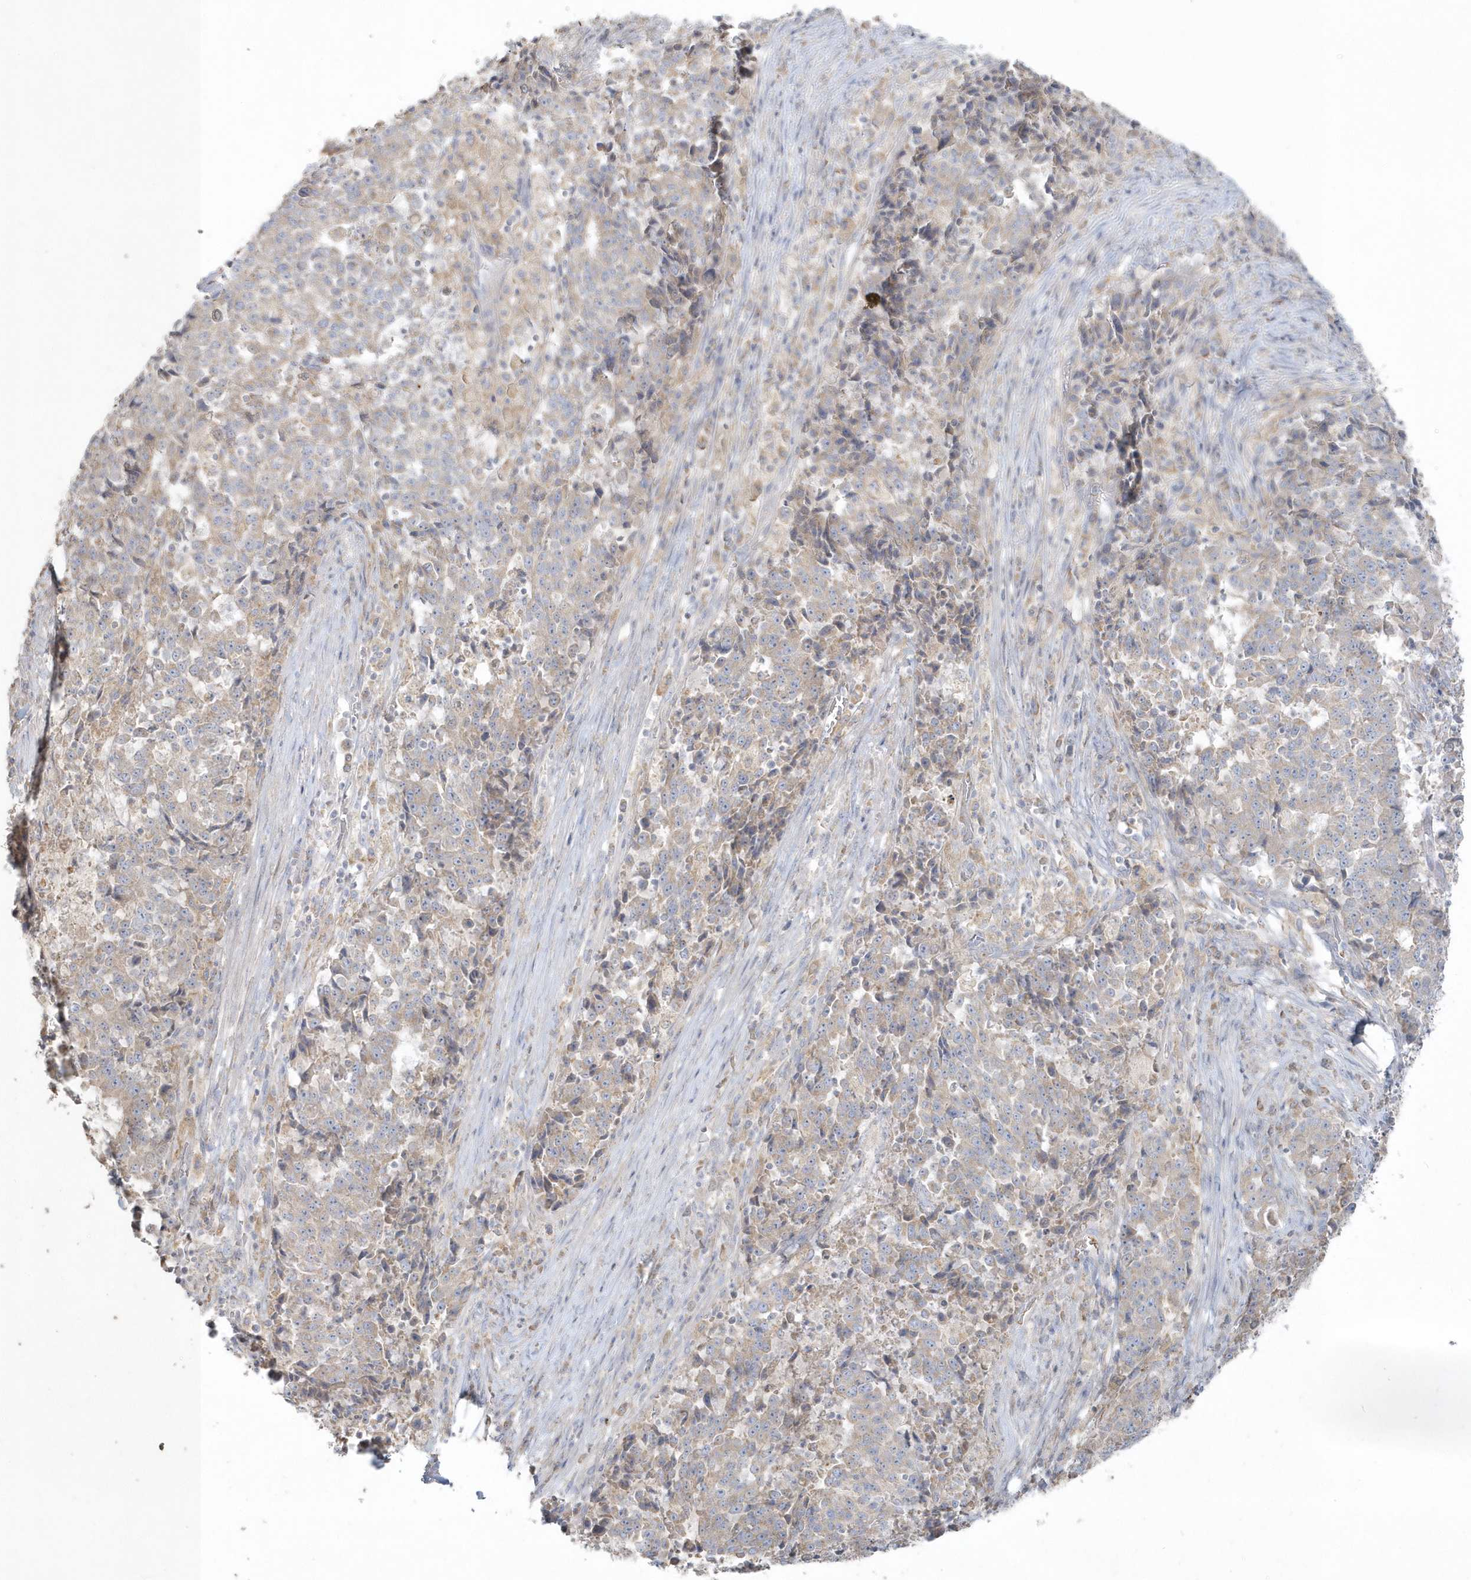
{"staining": {"intensity": "weak", "quantity": "<25%", "location": "cytoplasmic/membranous"}, "tissue": "stomach cancer", "cell_type": "Tumor cells", "image_type": "cancer", "snomed": [{"axis": "morphology", "description": "Adenocarcinoma, NOS"}, {"axis": "topography", "description": "Stomach"}], "caption": "High magnification brightfield microscopy of adenocarcinoma (stomach) stained with DAB (brown) and counterstained with hematoxylin (blue): tumor cells show no significant expression.", "gene": "BLTP3A", "patient": {"sex": "male", "age": 59}}